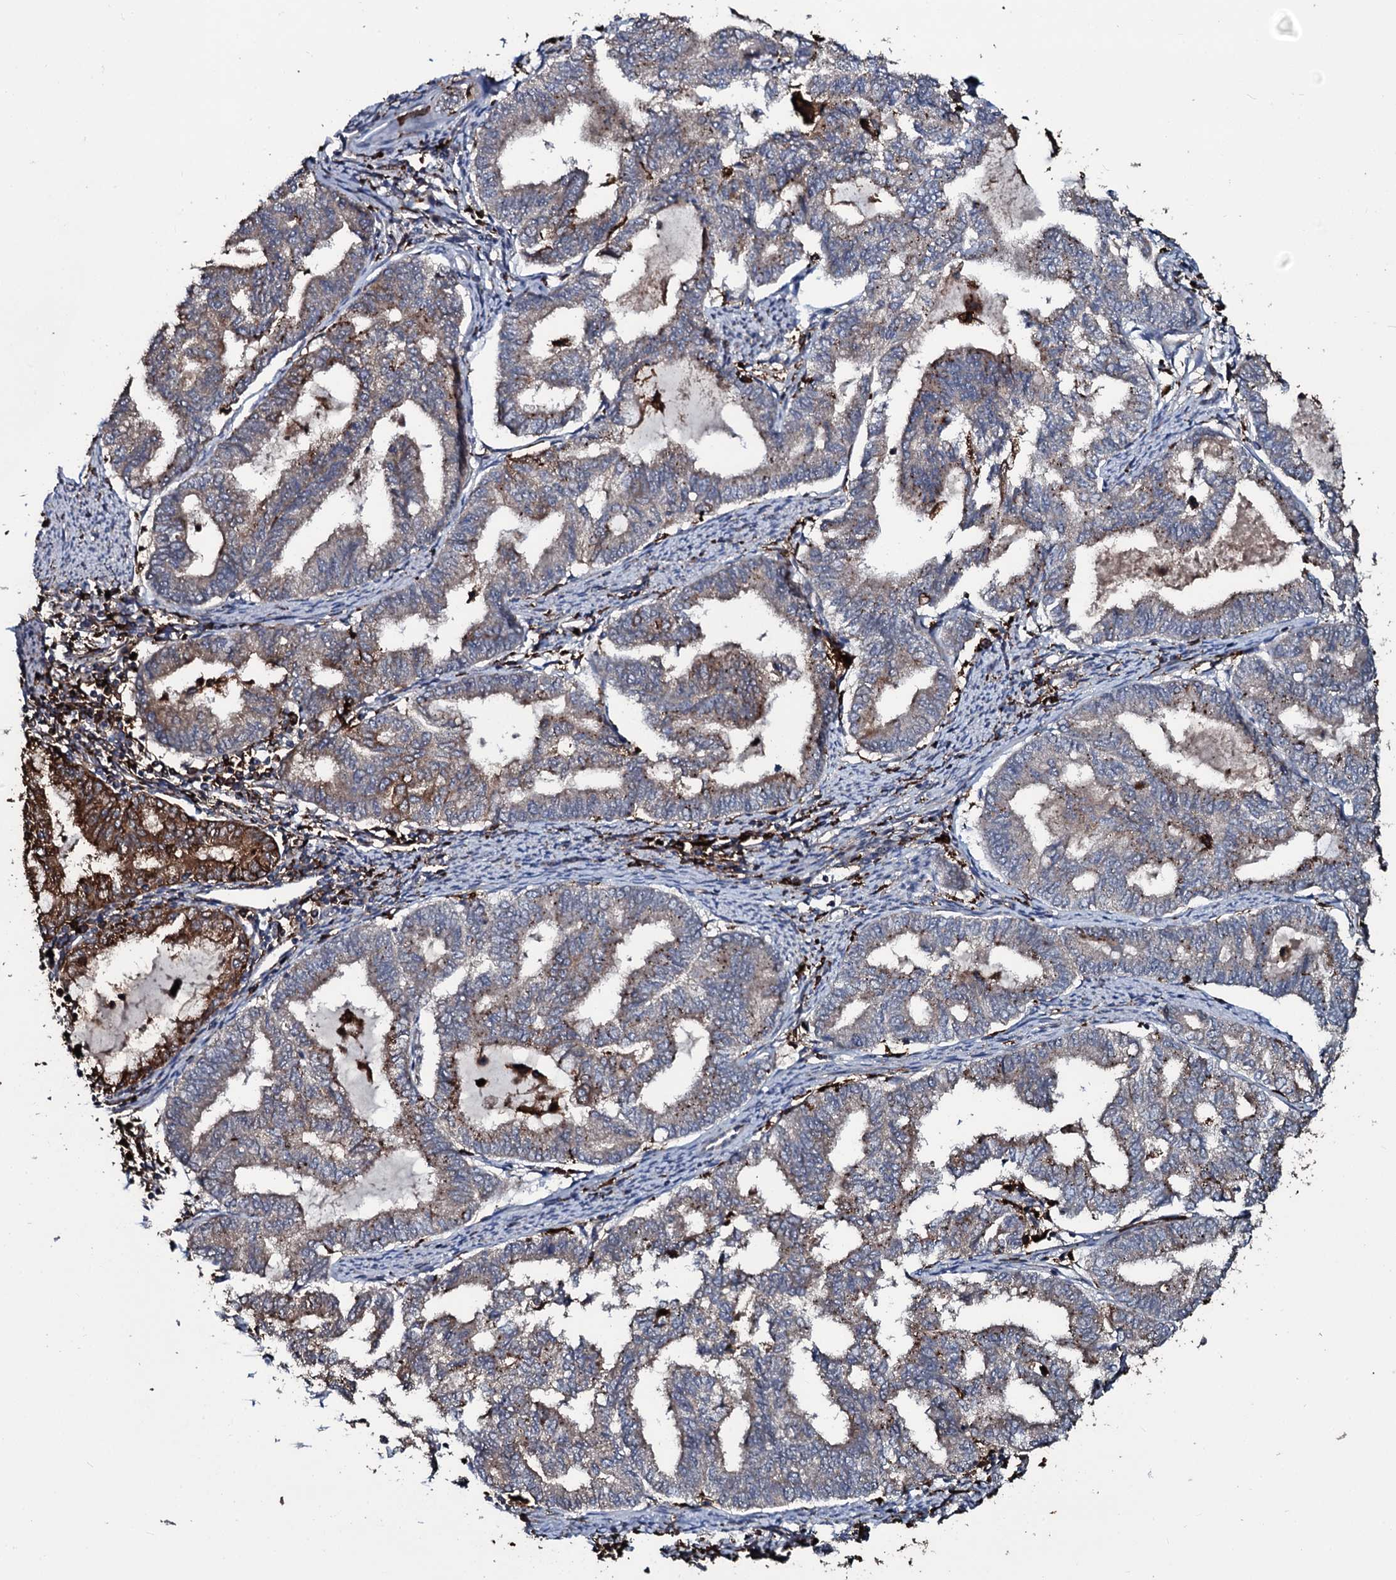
{"staining": {"intensity": "moderate", "quantity": "<25%", "location": "cytoplasmic/membranous"}, "tissue": "endometrial cancer", "cell_type": "Tumor cells", "image_type": "cancer", "snomed": [{"axis": "morphology", "description": "Adenocarcinoma, NOS"}, {"axis": "topography", "description": "Endometrium"}], "caption": "Endometrial adenocarcinoma tissue displays moderate cytoplasmic/membranous expression in about <25% of tumor cells", "gene": "TPGS2", "patient": {"sex": "female", "age": 79}}